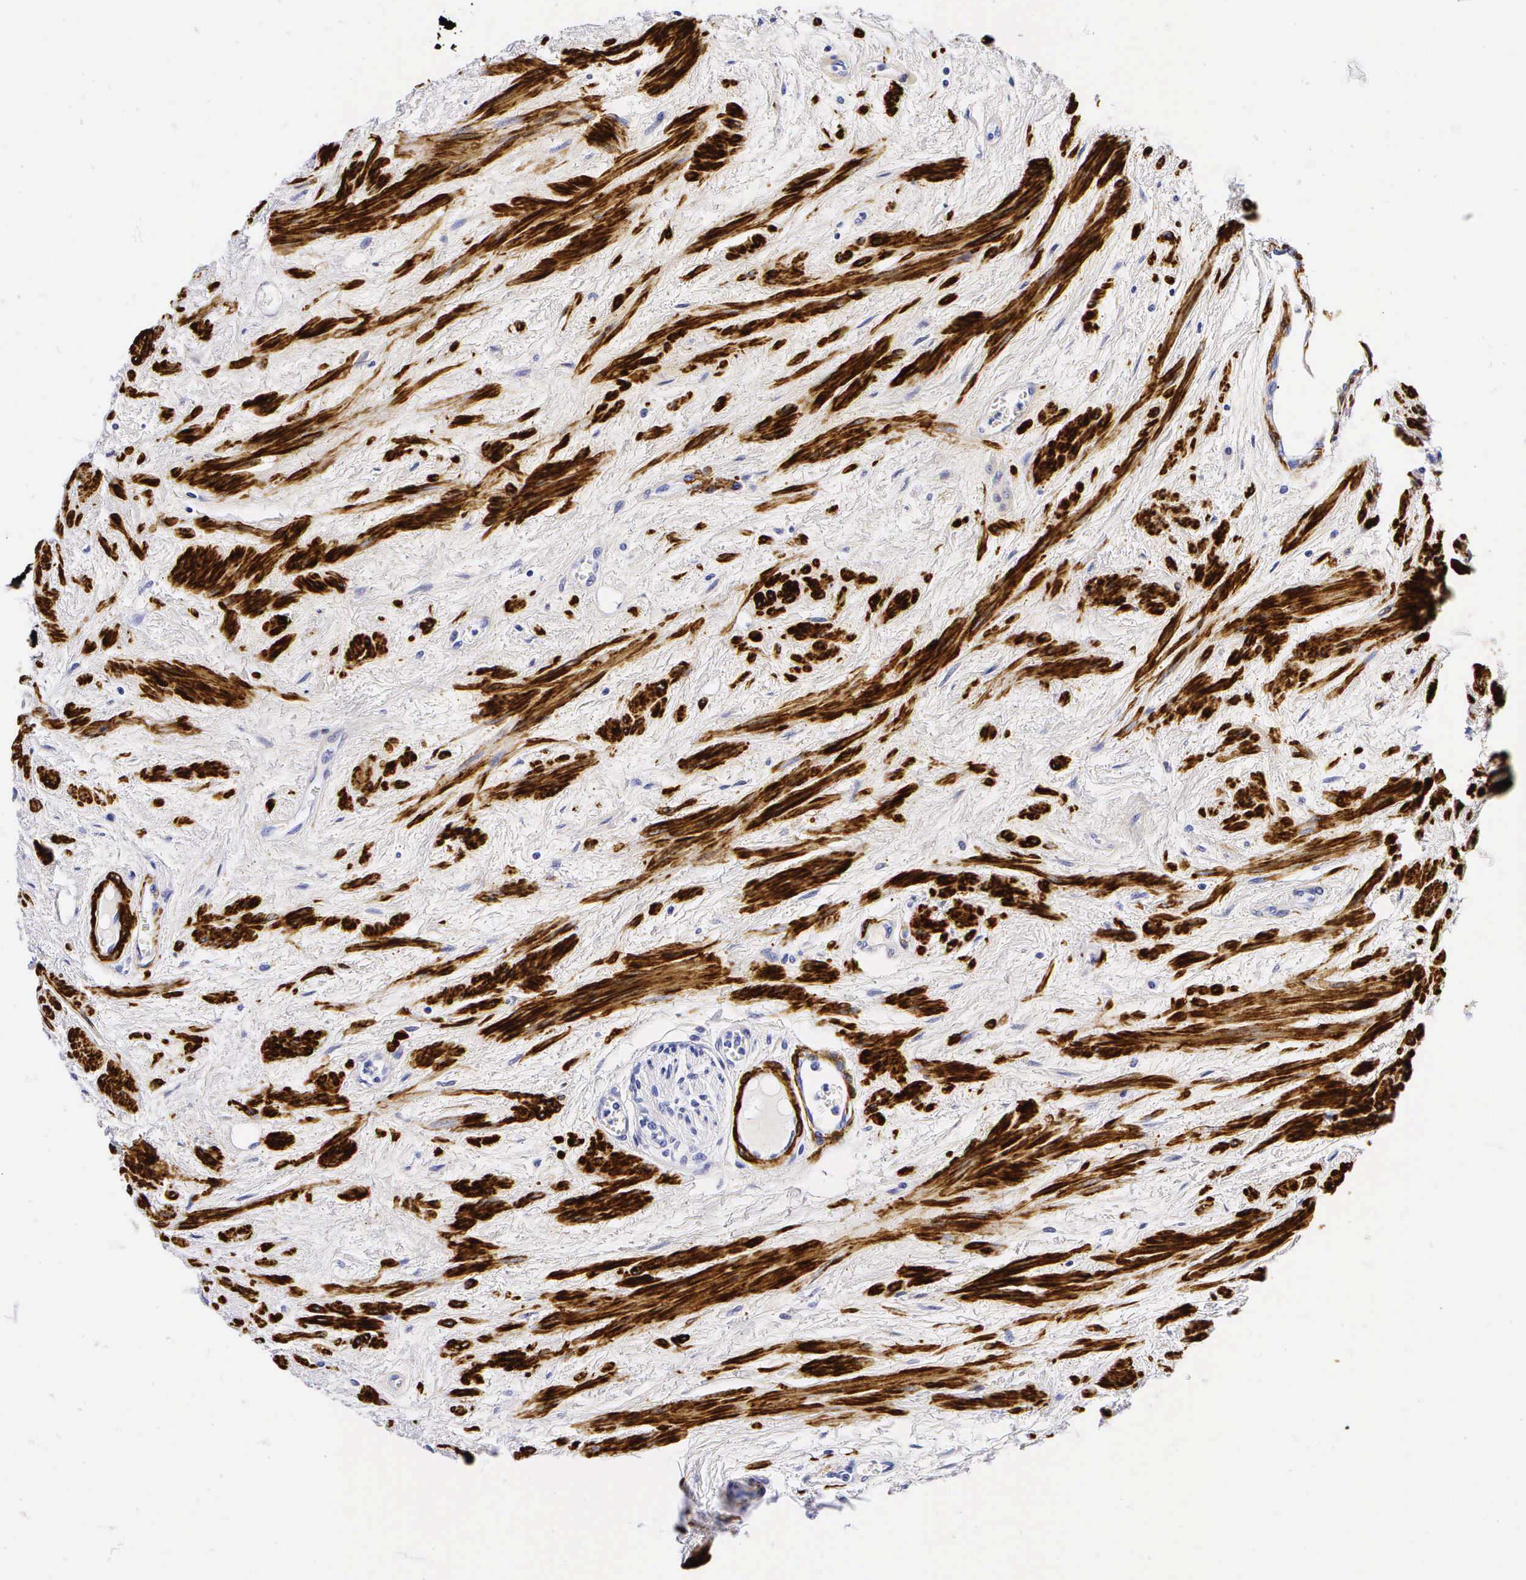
{"staining": {"intensity": "negative", "quantity": "none", "location": "none"}, "tissue": "prostate cancer", "cell_type": "Tumor cells", "image_type": "cancer", "snomed": [{"axis": "morphology", "description": "Adenocarcinoma, High grade"}, {"axis": "topography", "description": "Prostate"}], "caption": "A micrograph of human prostate cancer is negative for staining in tumor cells.", "gene": "CALD1", "patient": {"sex": "male", "age": 56}}